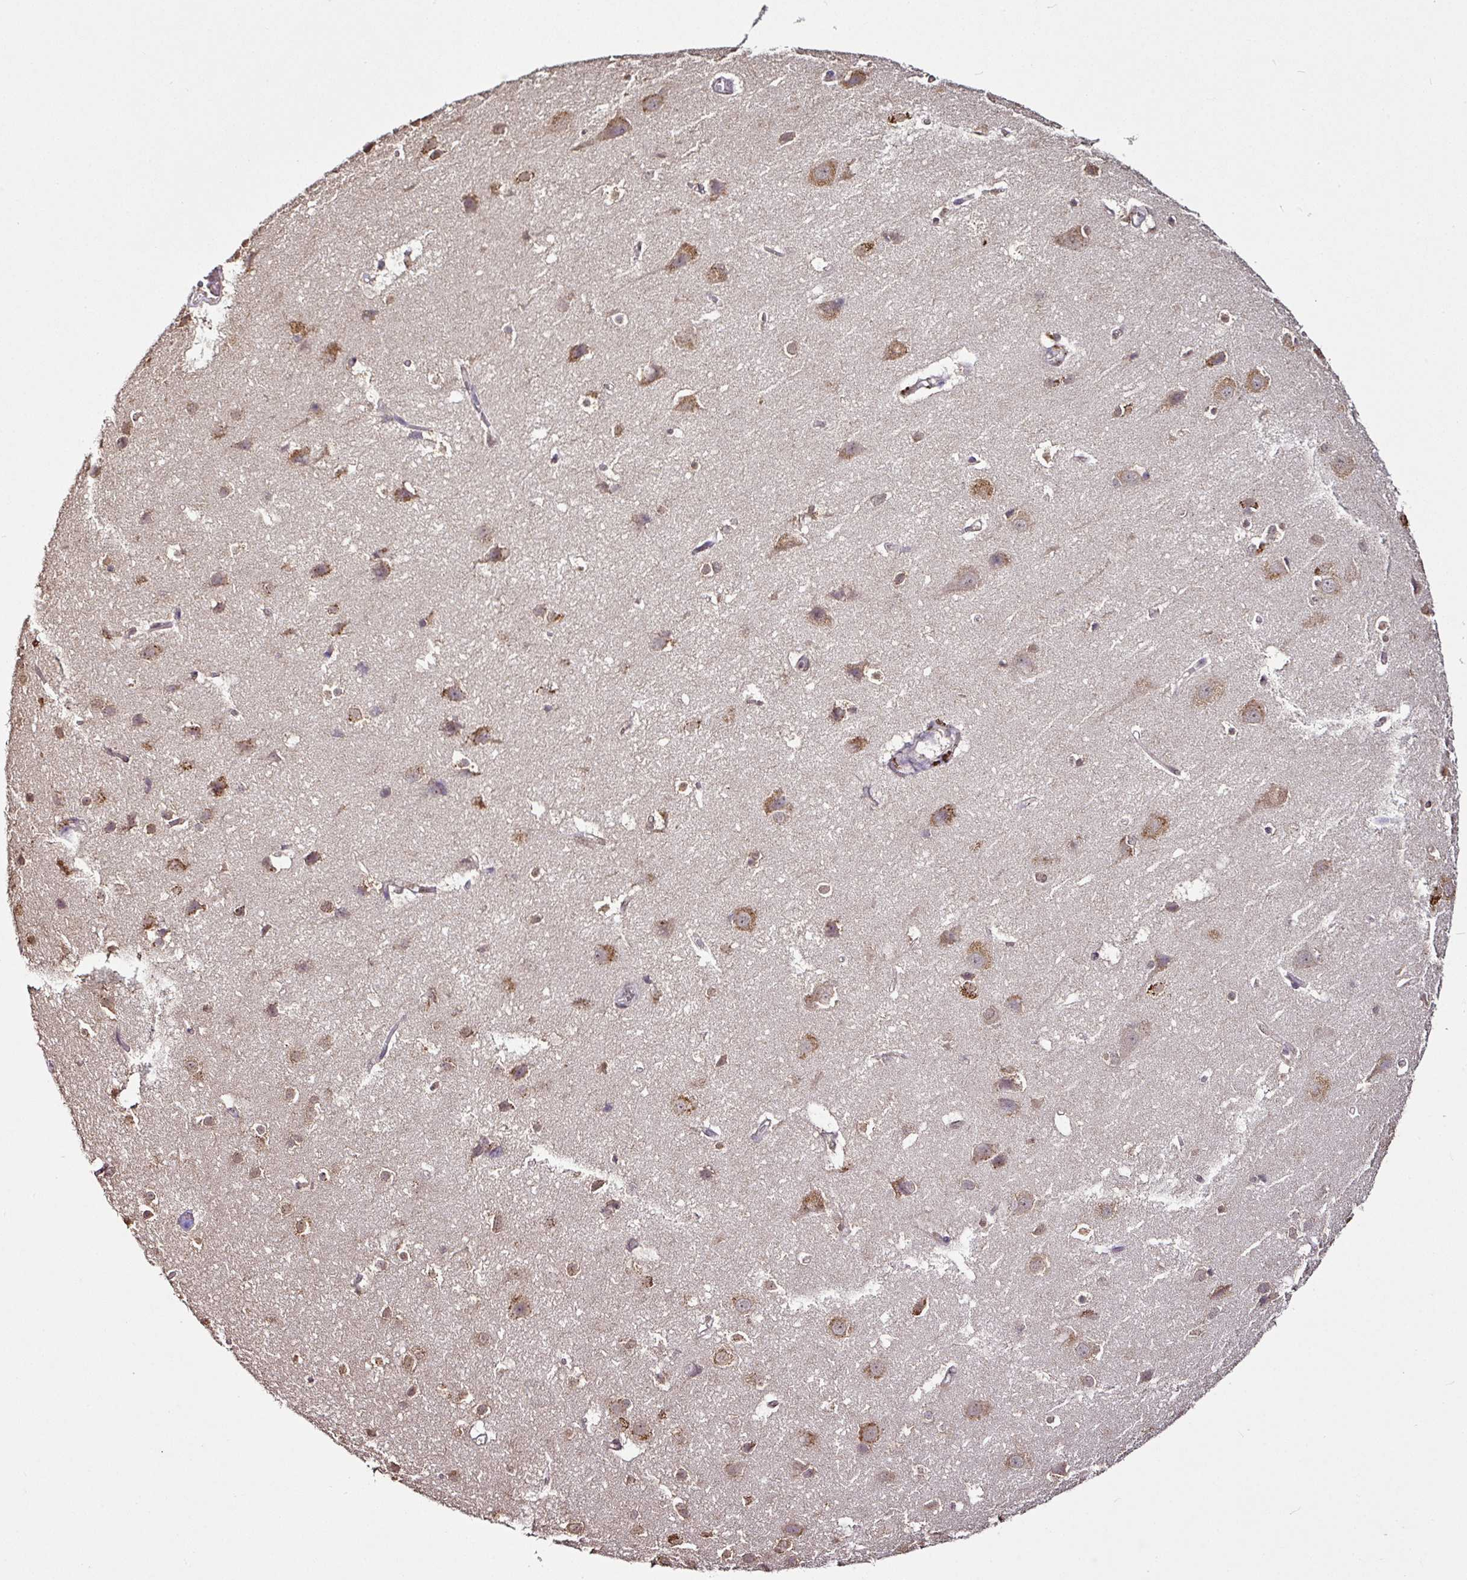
{"staining": {"intensity": "weak", "quantity": "25%-75%", "location": "cytoplasmic/membranous"}, "tissue": "cerebral cortex", "cell_type": "Endothelial cells", "image_type": "normal", "snomed": [{"axis": "morphology", "description": "Normal tissue, NOS"}, {"axis": "topography", "description": "Cerebral cortex"}], "caption": "Immunohistochemistry (DAB) staining of benign human cerebral cortex exhibits weak cytoplasmic/membranous protein positivity in about 25%-75% of endothelial cells.", "gene": "RPL38", "patient": {"sex": "male", "age": 37}}